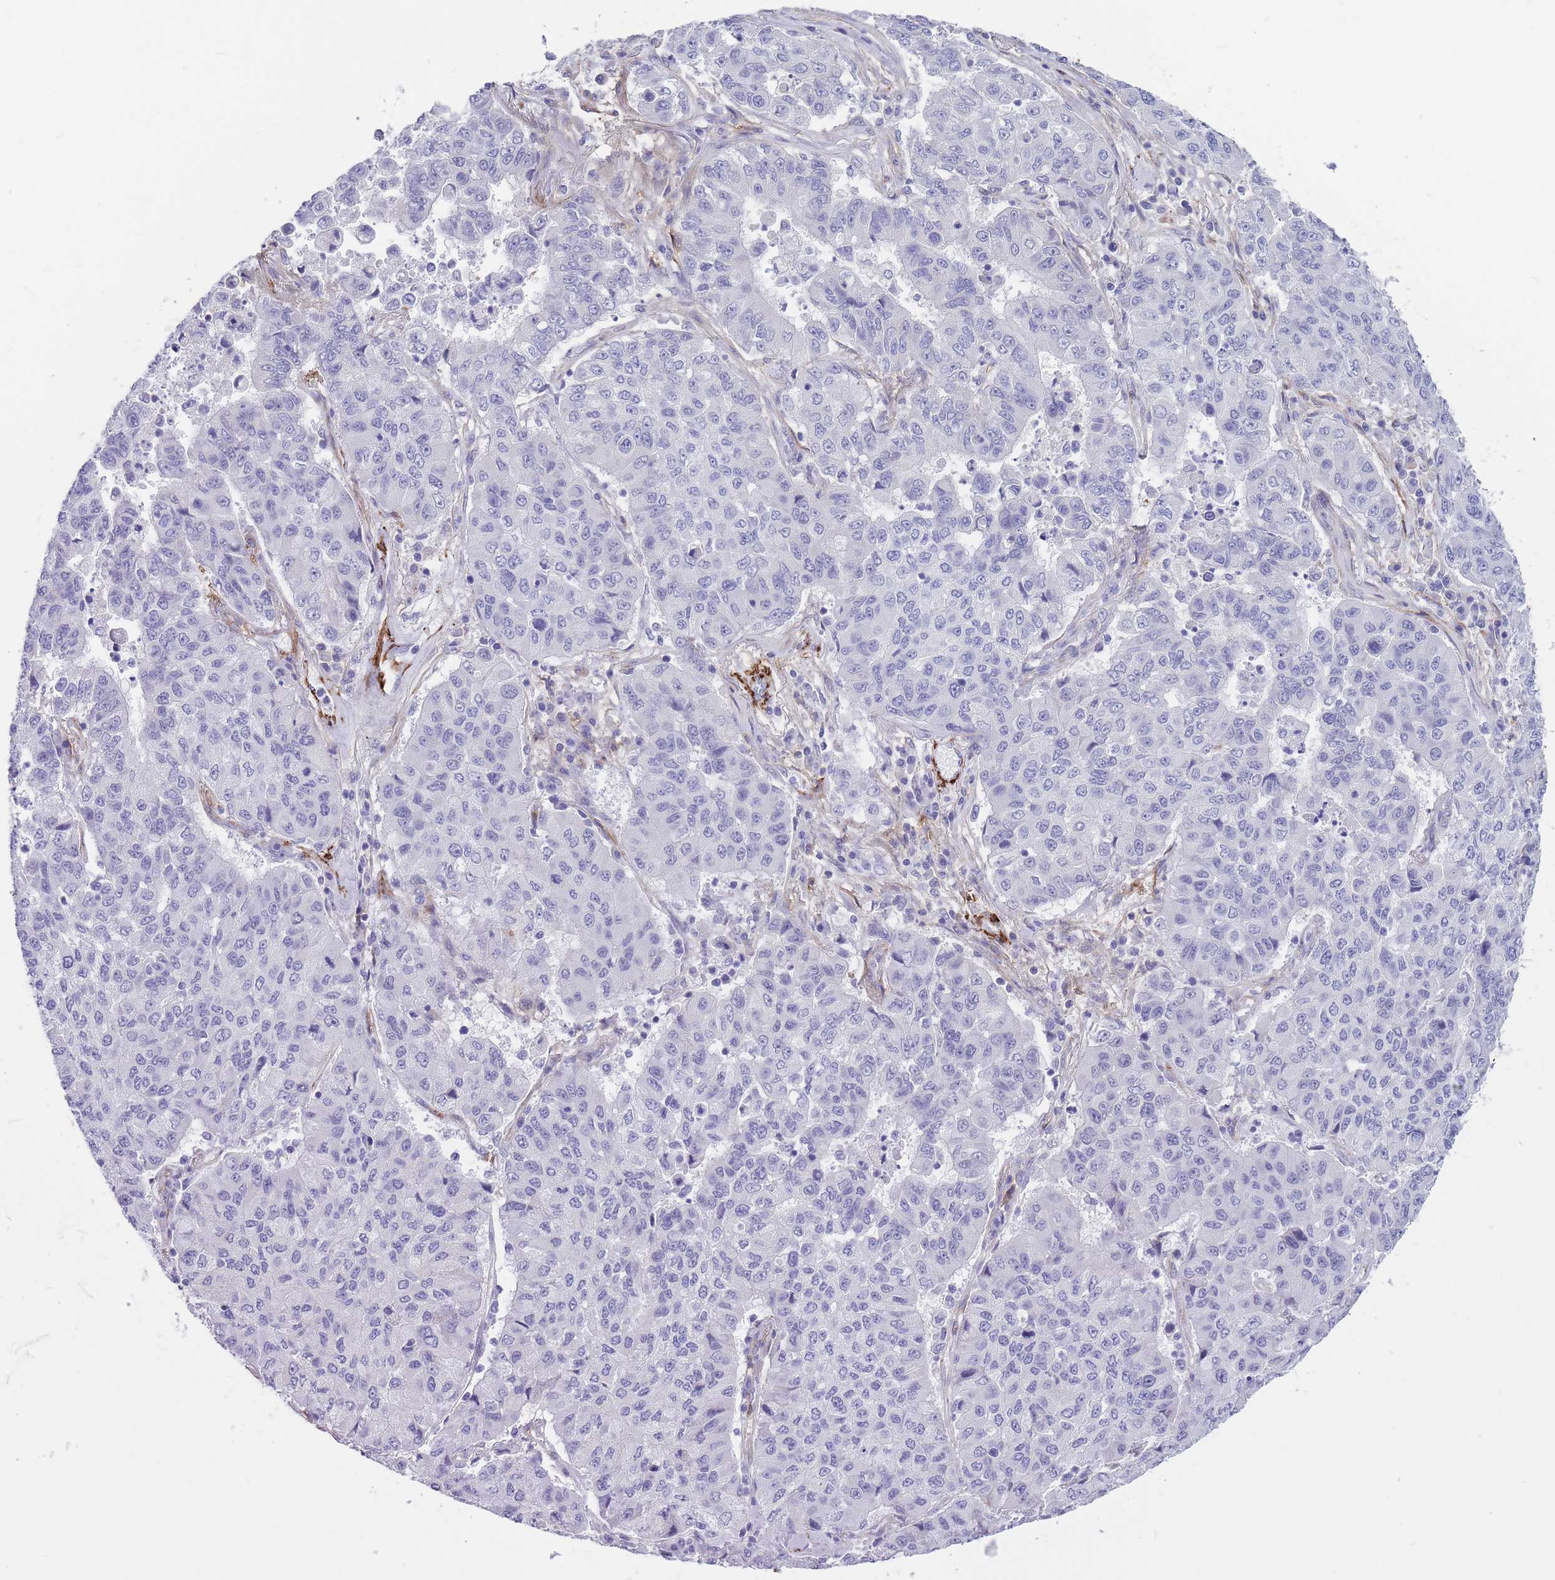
{"staining": {"intensity": "negative", "quantity": "none", "location": "none"}, "tissue": "lung cancer", "cell_type": "Tumor cells", "image_type": "cancer", "snomed": [{"axis": "morphology", "description": "Squamous cell carcinoma, NOS"}, {"axis": "topography", "description": "Lung"}], "caption": "Human lung cancer (squamous cell carcinoma) stained for a protein using IHC shows no expression in tumor cells.", "gene": "DPYD", "patient": {"sex": "male", "age": 74}}